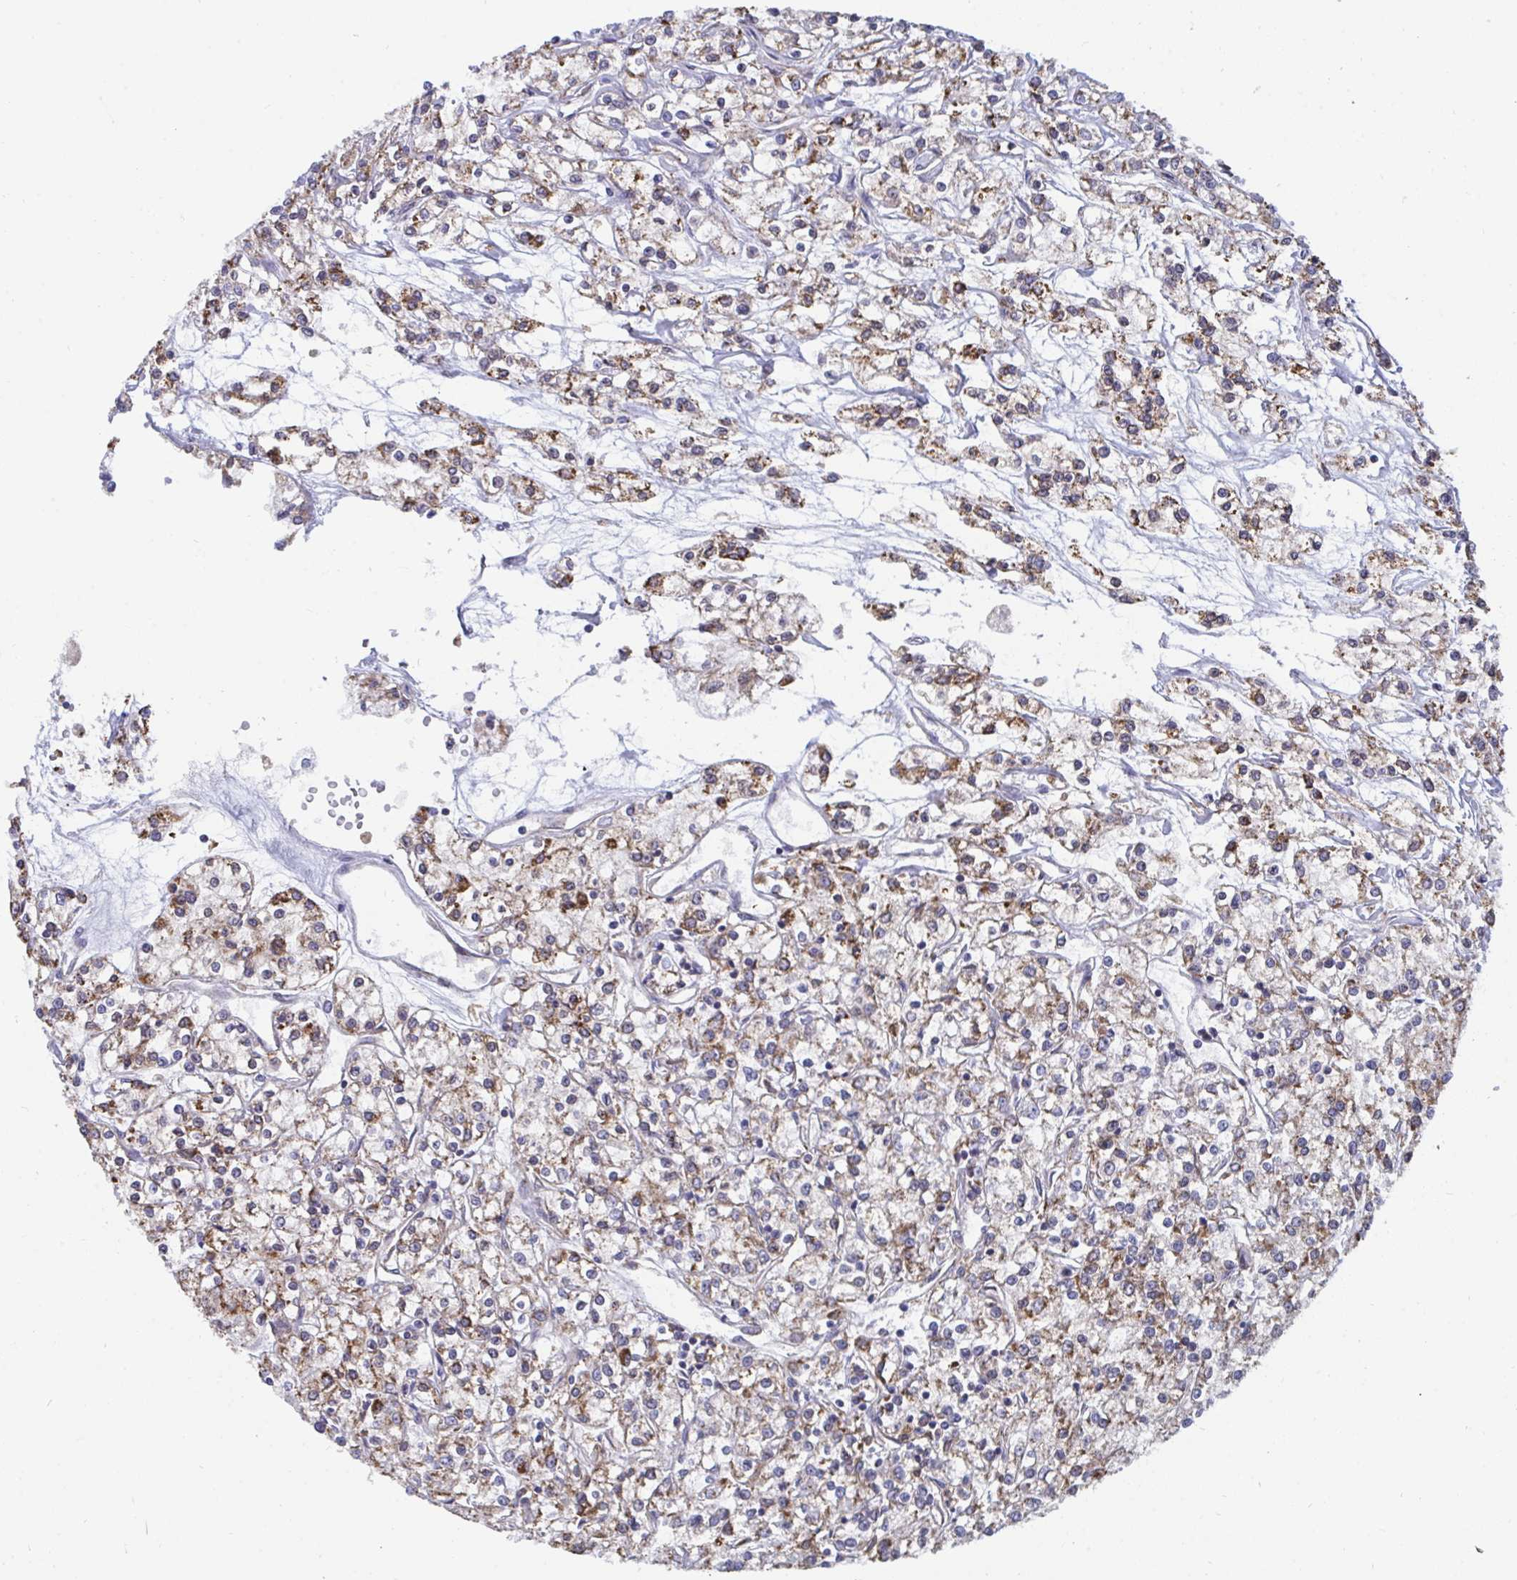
{"staining": {"intensity": "moderate", "quantity": "25%-75%", "location": "cytoplasmic/membranous"}, "tissue": "renal cancer", "cell_type": "Tumor cells", "image_type": "cancer", "snomed": [{"axis": "morphology", "description": "Adenocarcinoma, NOS"}, {"axis": "topography", "description": "Kidney"}], "caption": "Protein expression analysis of renal cancer displays moderate cytoplasmic/membranous positivity in about 25%-75% of tumor cells.", "gene": "ELAVL1", "patient": {"sex": "female", "age": 59}}